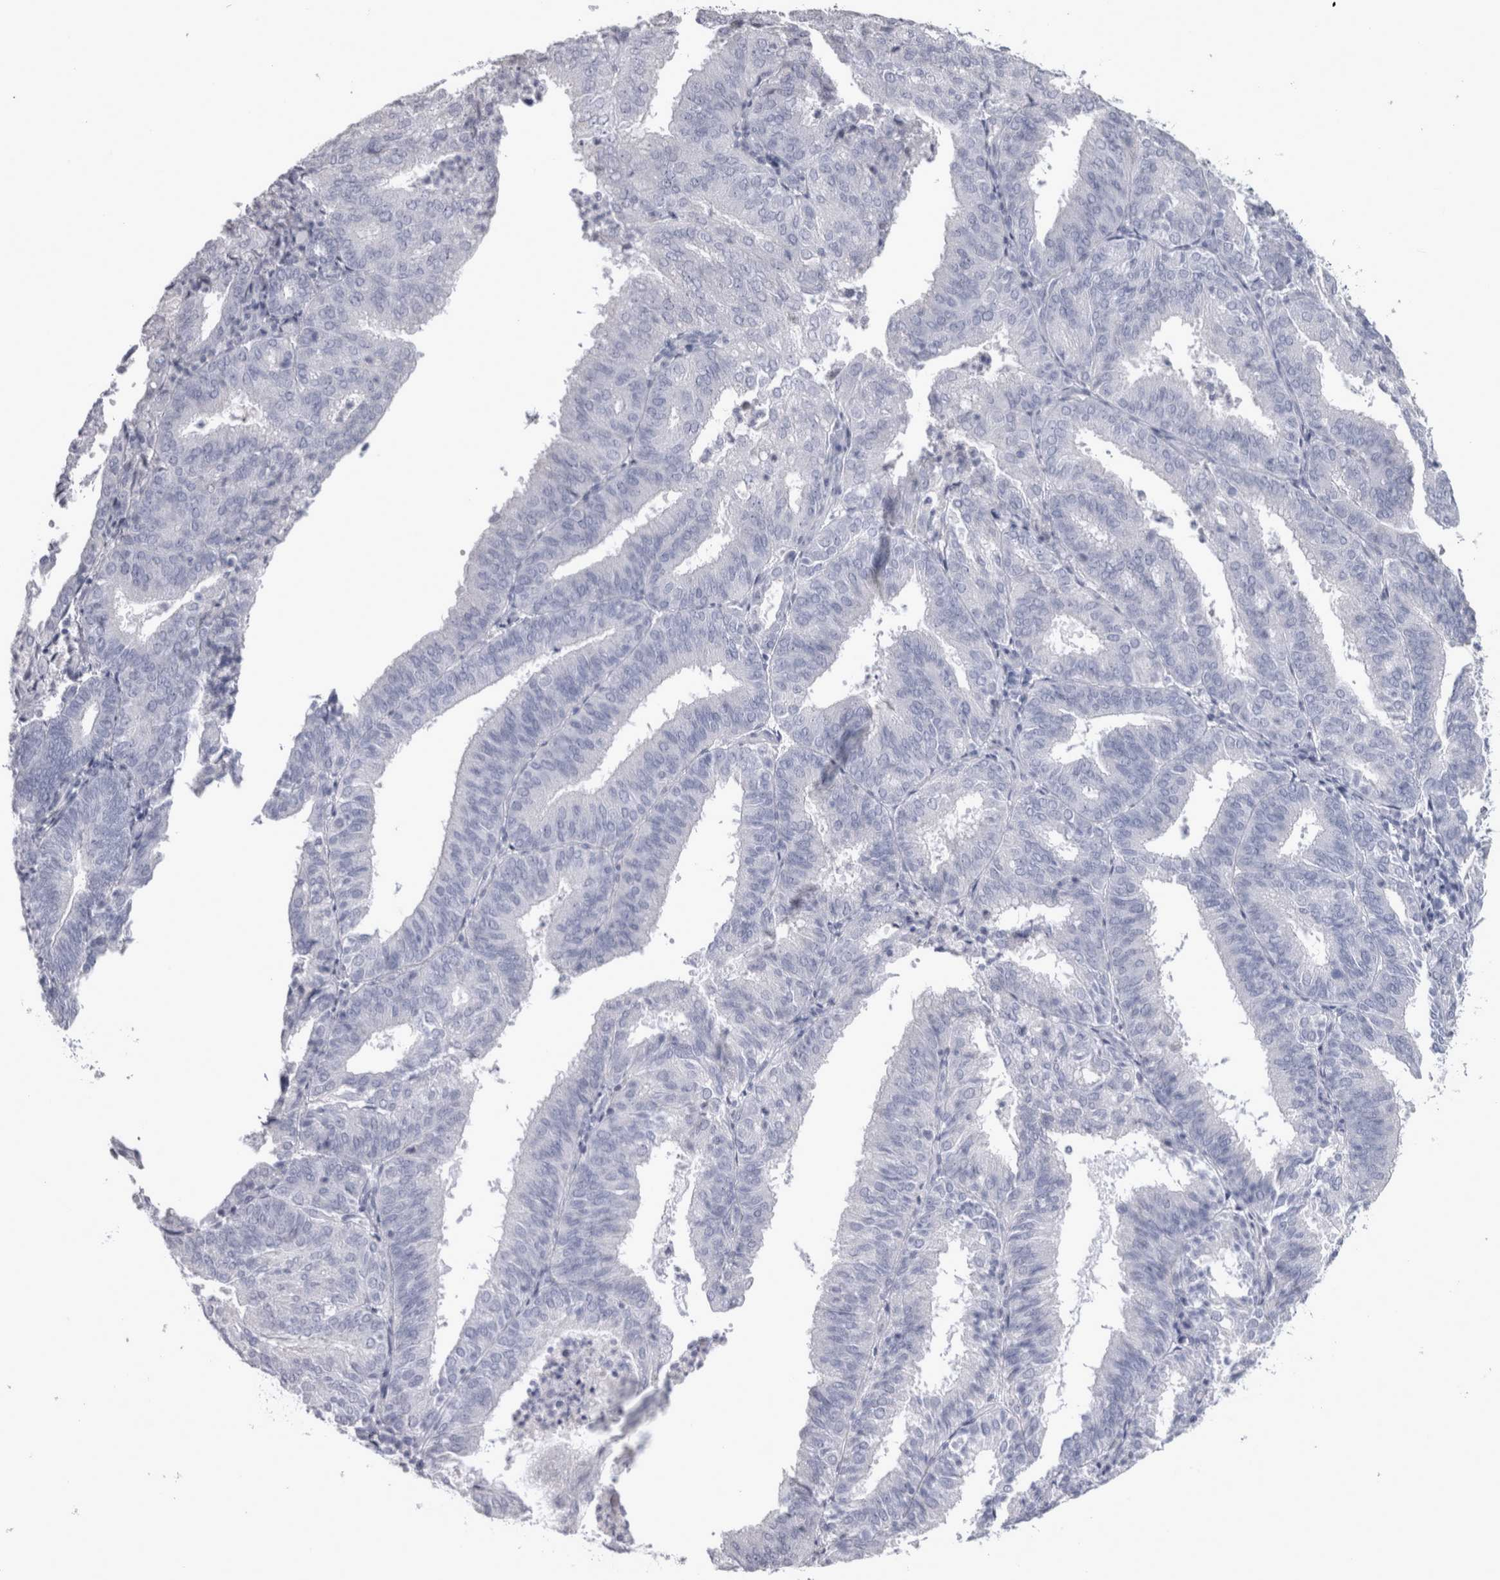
{"staining": {"intensity": "negative", "quantity": "none", "location": "none"}, "tissue": "endometrial cancer", "cell_type": "Tumor cells", "image_type": "cancer", "snomed": [{"axis": "morphology", "description": "Adenocarcinoma, NOS"}, {"axis": "topography", "description": "Uterus"}], "caption": "Tumor cells are negative for brown protein staining in adenocarcinoma (endometrial).", "gene": "MSMB", "patient": {"sex": "female", "age": 60}}